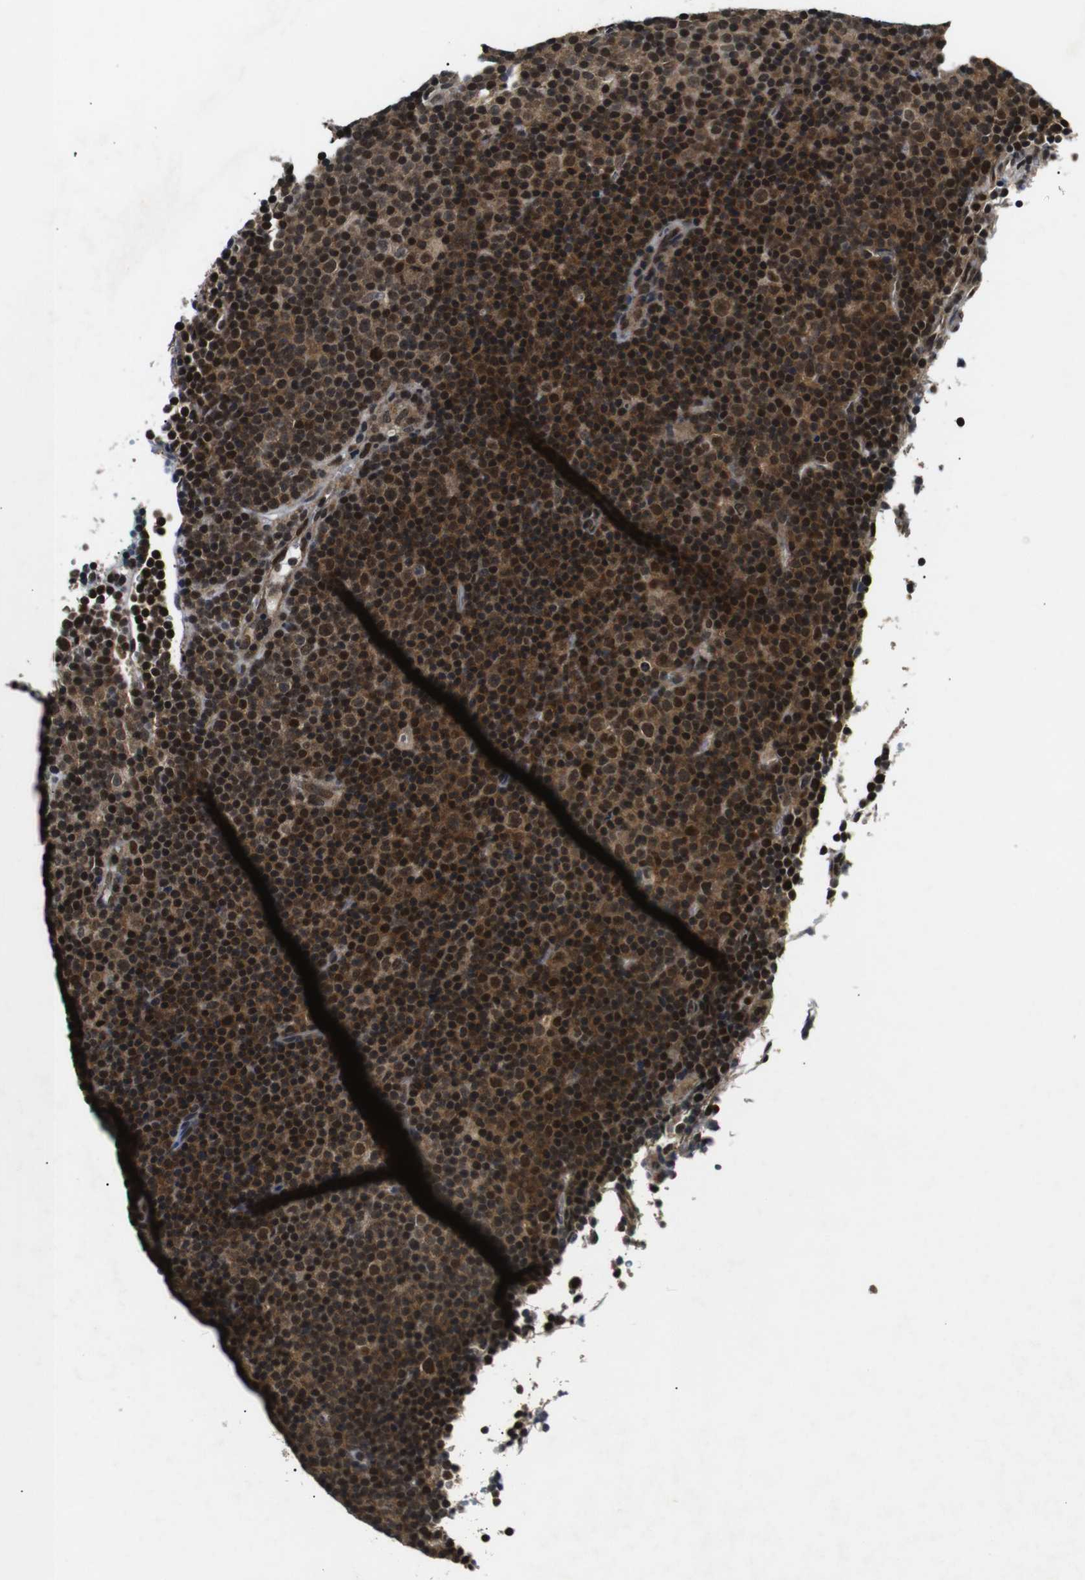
{"staining": {"intensity": "strong", "quantity": ">75%", "location": "cytoplasmic/membranous,nuclear"}, "tissue": "lymphoma", "cell_type": "Tumor cells", "image_type": "cancer", "snomed": [{"axis": "morphology", "description": "Malignant lymphoma, non-Hodgkin's type, Low grade"}, {"axis": "topography", "description": "Lymph node"}], "caption": "IHC of human lymphoma demonstrates high levels of strong cytoplasmic/membranous and nuclear expression in approximately >75% of tumor cells.", "gene": "SKP1", "patient": {"sex": "female", "age": 67}}